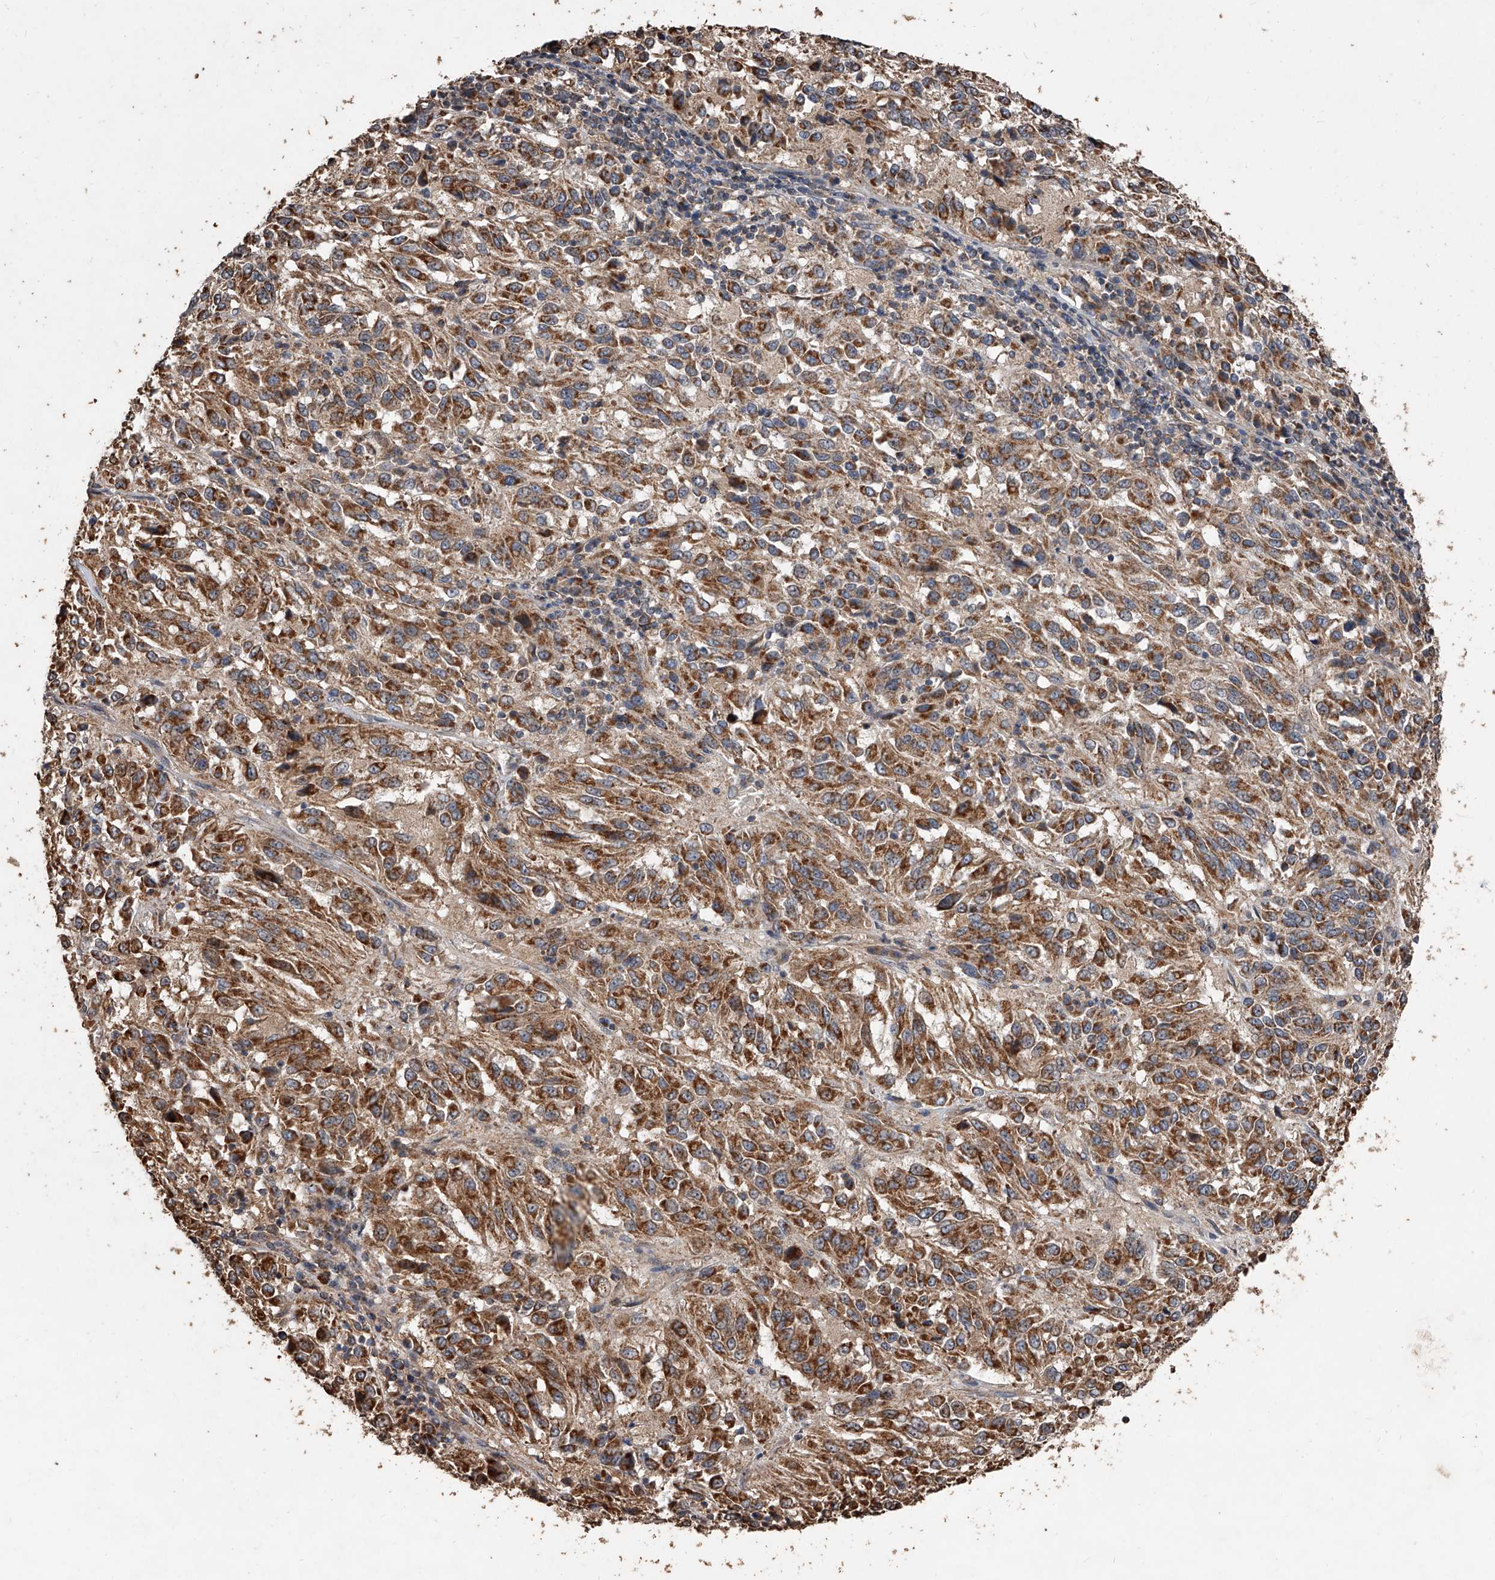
{"staining": {"intensity": "moderate", "quantity": ">75%", "location": "cytoplasmic/membranous"}, "tissue": "melanoma", "cell_type": "Tumor cells", "image_type": "cancer", "snomed": [{"axis": "morphology", "description": "Malignant melanoma, Metastatic site"}, {"axis": "topography", "description": "Lung"}], "caption": "Immunohistochemistry (DAB (3,3'-diaminobenzidine)) staining of malignant melanoma (metastatic site) reveals moderate cytoplasmic/membranous protein positivity in about >75% of tumor cells.", "gene": "LTV1", "patient": {"sex": "male", "age": 64}}